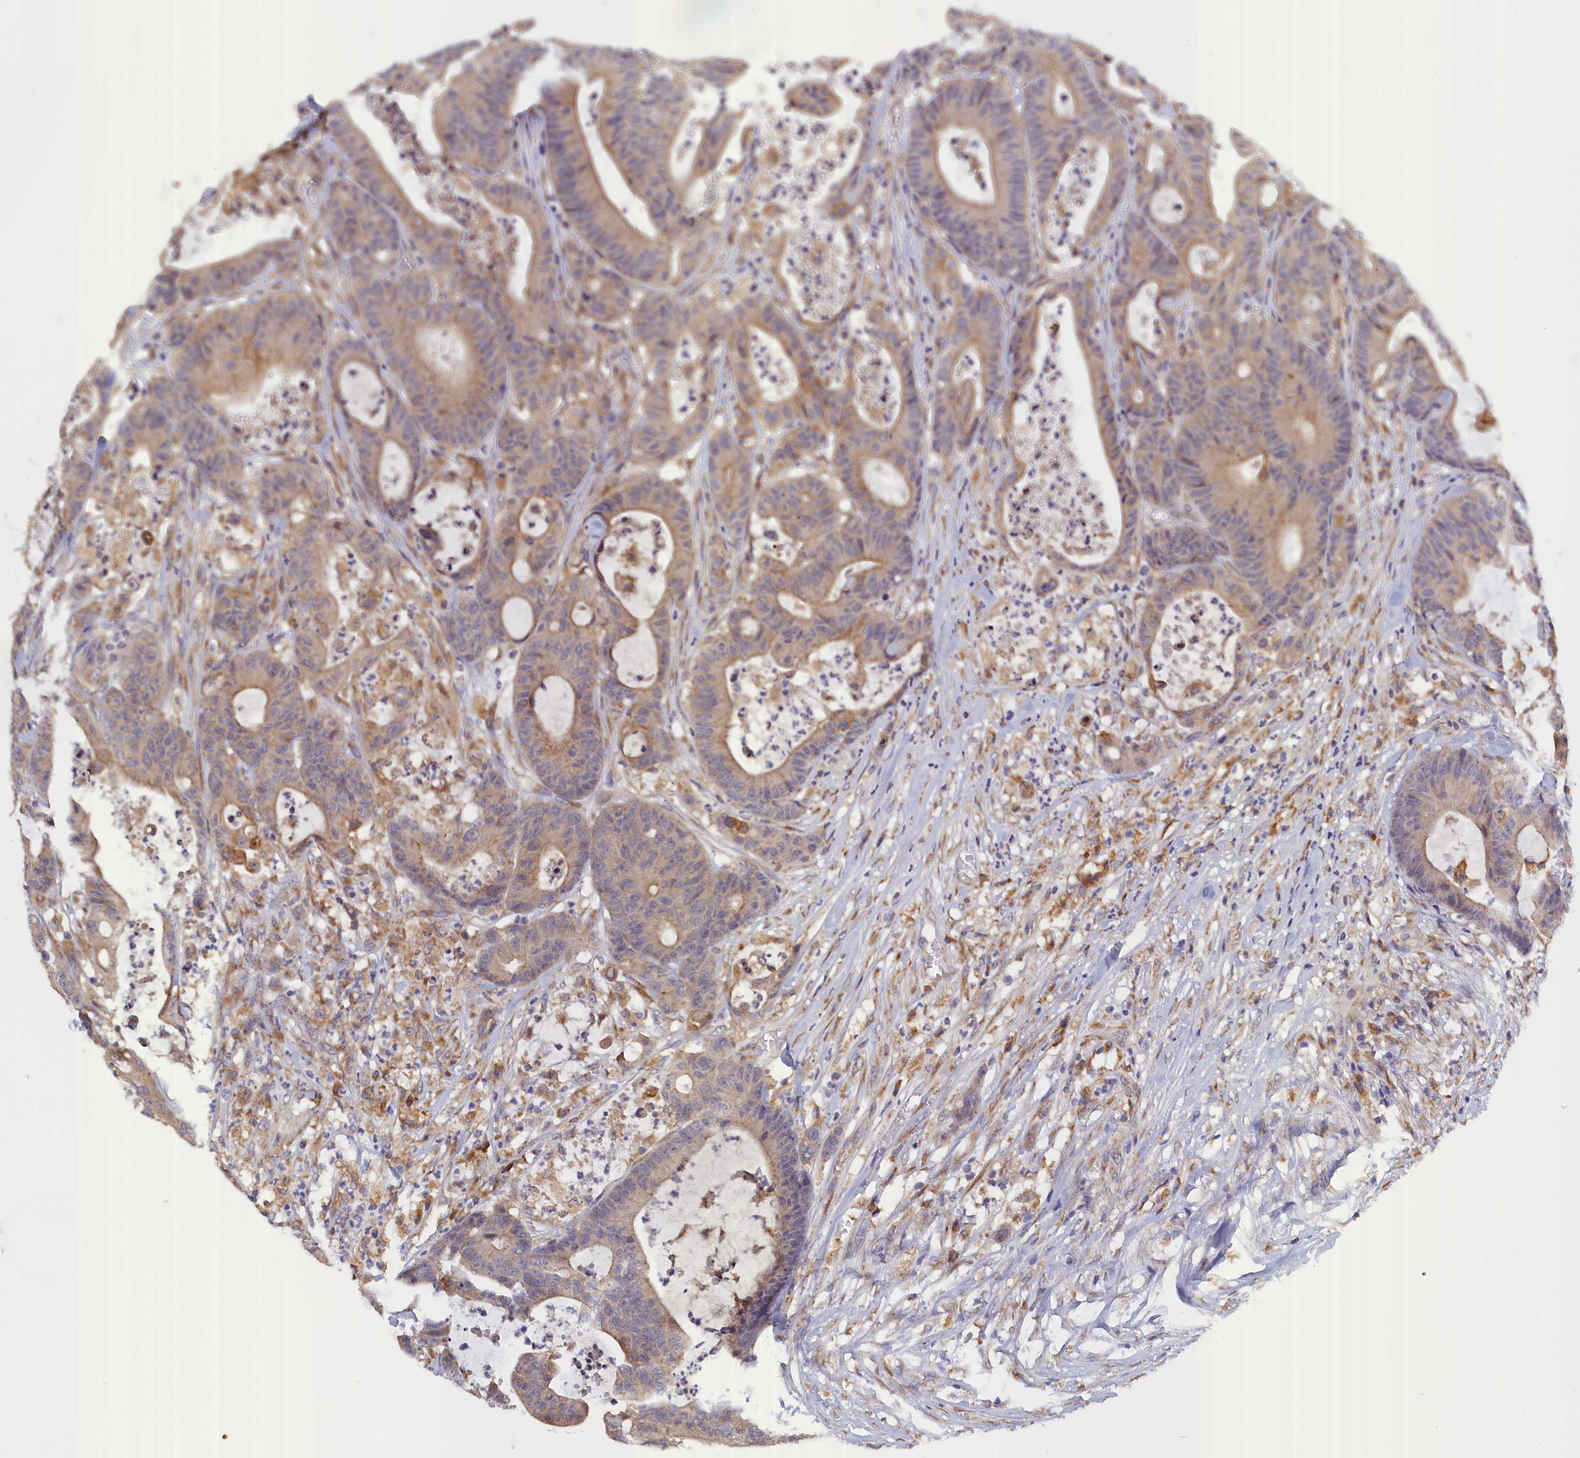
{"staining": {"intensity": "weak", "quantity": "25%-75%", "location": "cytoplasmic/membranous"}, "tissue": "colorectal cancer", "cell_type": "Tumor cells", "image_type": "cancer", "snomed": [{"axis": "morphology", "description": "Adenocarcinoma, NOS"}, {"axis": "topography", "description": "Colon"}], "caption": "Brown immunohistochemical staining in human colorectal cancer (adenocarcinoma) displays weak cytoplasmic/membranous positivity in about 25%-75% of tumor cells.", "gene": "COL19A1", "patient": {"sex": "female", "age": 84}}